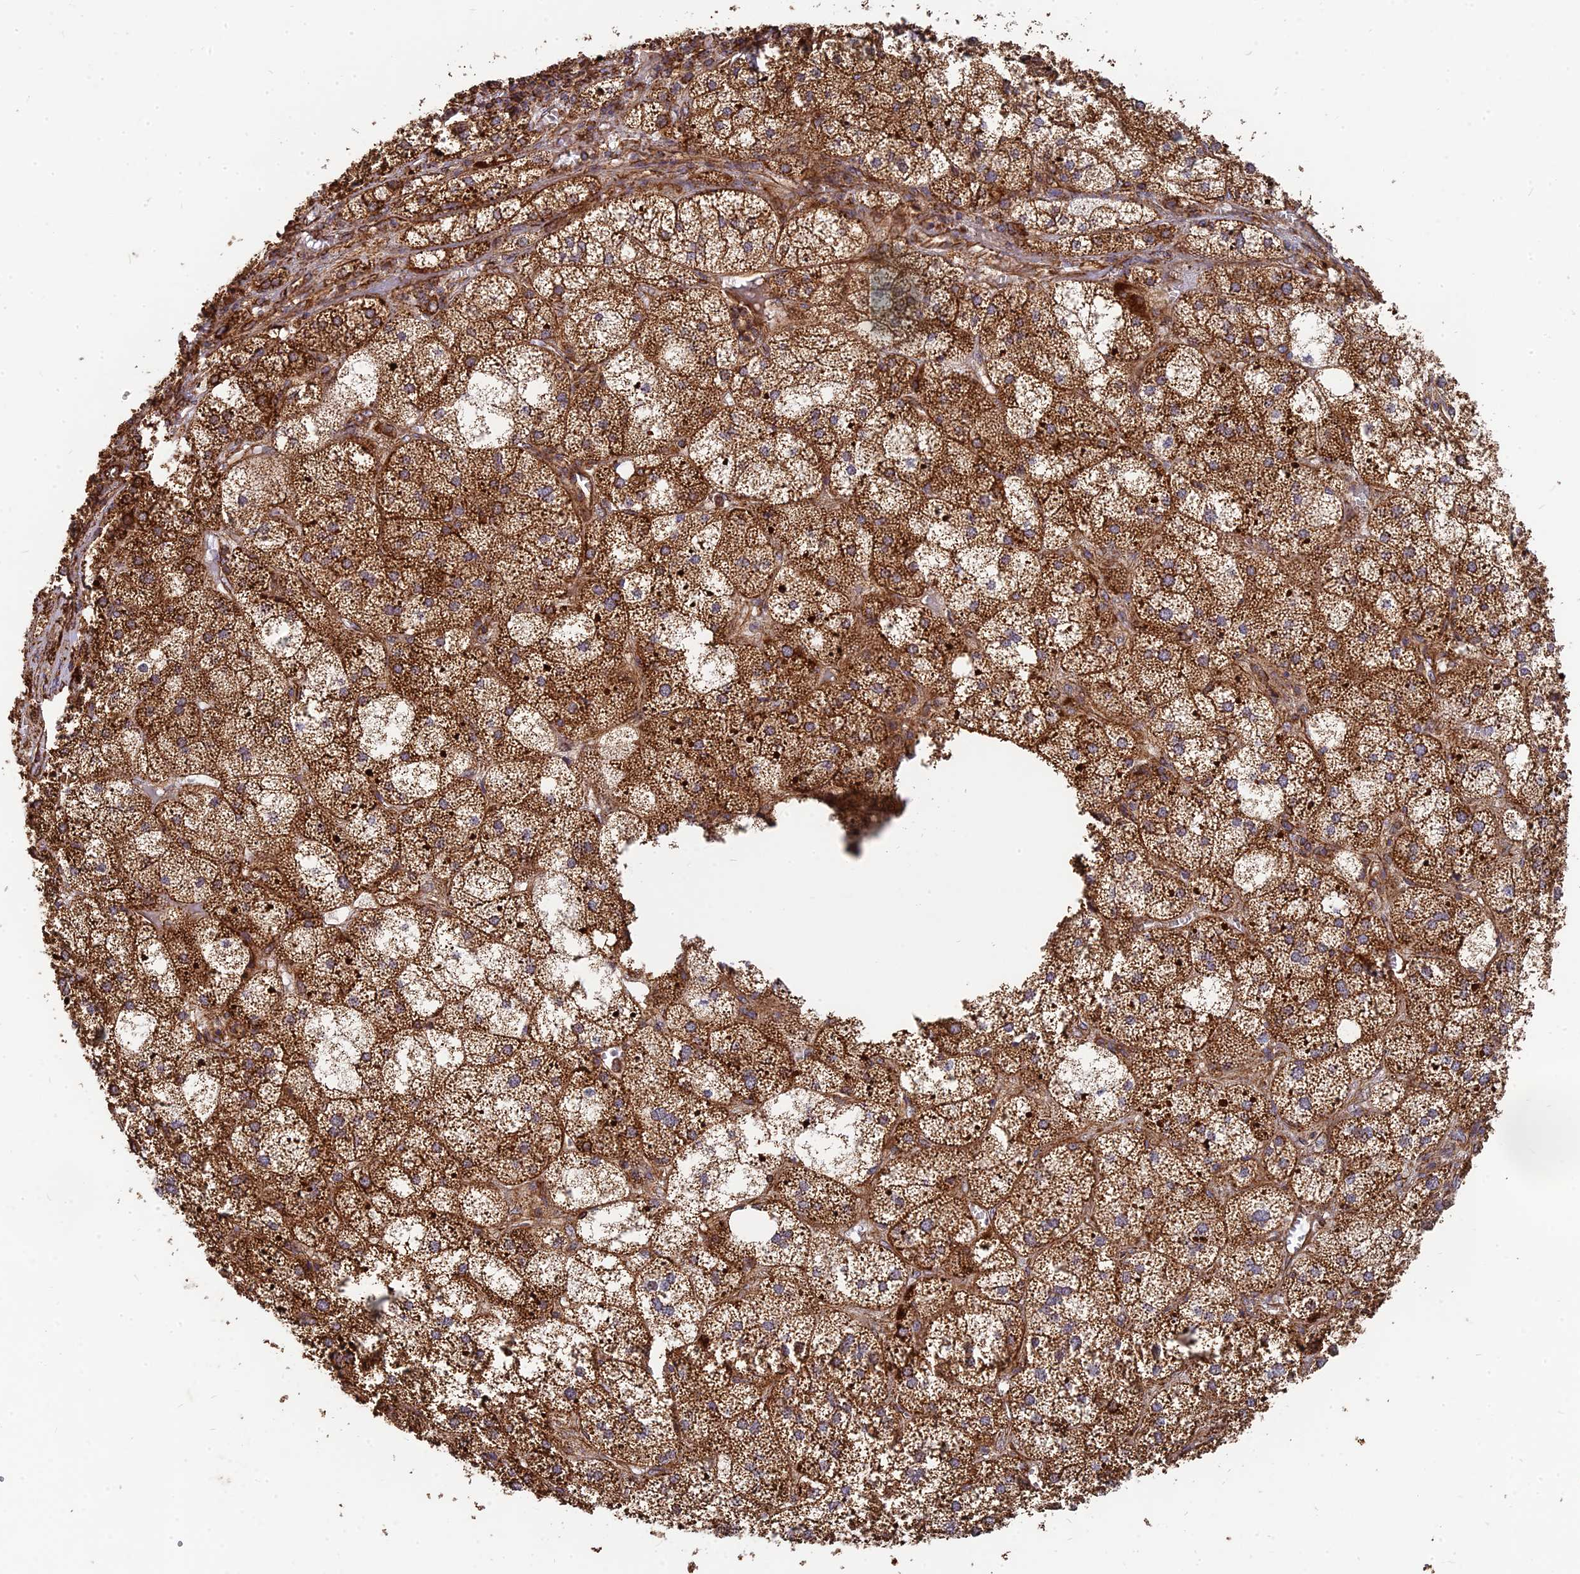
{"staining": {"intensity": "strong", "quantity": ">75%", "location": "cytoplasmic/membranous"}, "tissue": "adrenal gland", "cell_type": "Glandular cells", "image_type": "normal", "snomed": [{"axis": "morphology", "description": "Normal tissue, NOS"}, {"axis": "topography", "description": "Adrenal gland"}], "caption": "Immunohistochemical staining of unremarkable human adrenal gland displays high levels of strong cytoplasmic/membranous expression in approximately >75% of glandular cells.", "gene": "DSTYK", "patient": {"sex": "female", "age": 61}}